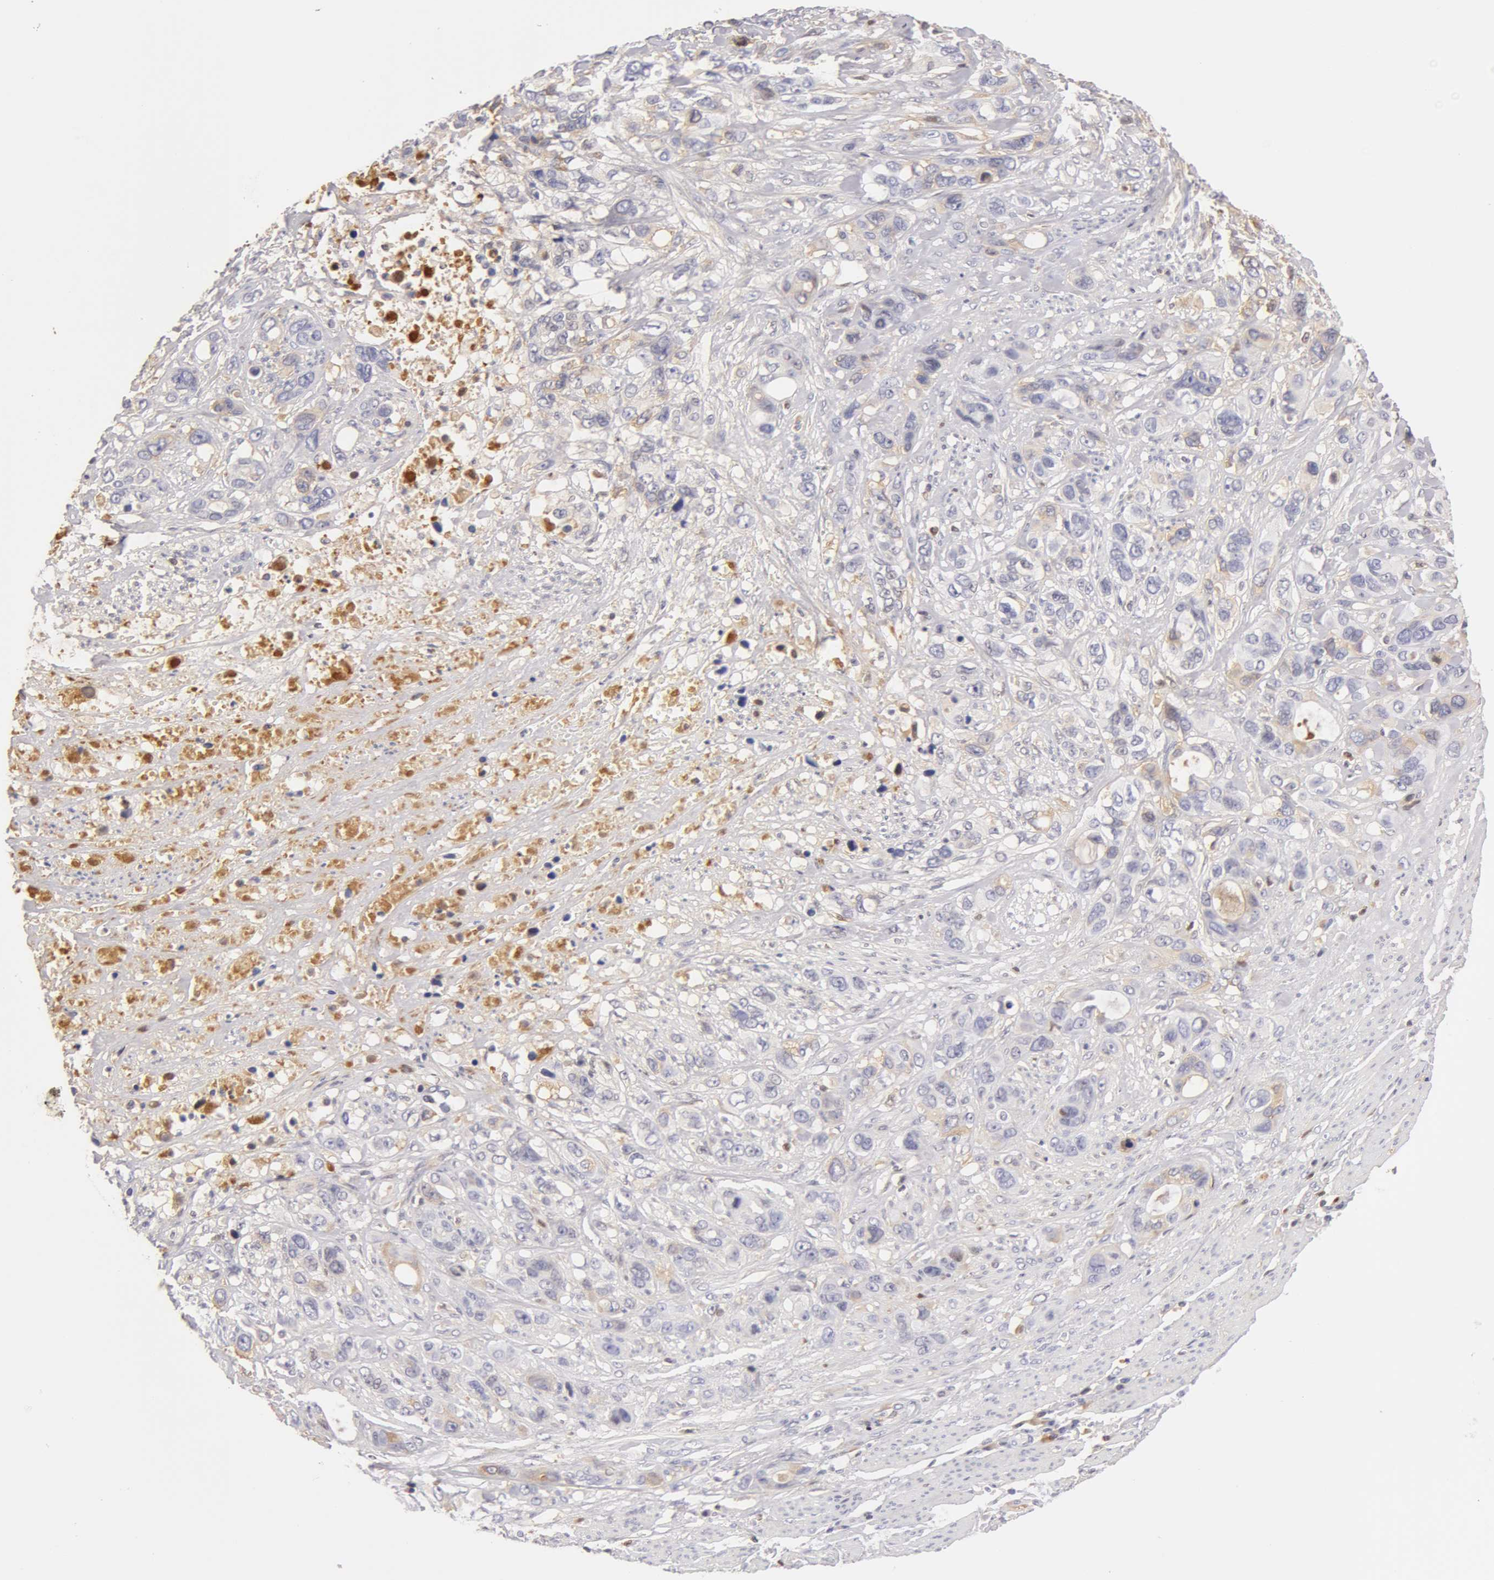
{"staining": {"intensity": "negative", "quantity": "none", "location": "none"}, "tissue": "stomach cancer", "cell_type": "Tumor cells", "image_type": "cancer", "snomed": [{"axis": "morphology", "description": "Adenocarcinoma, NOS"}, {"axis": "topography", "description": "Stomach, upper"}], "caption": "Immunohistochemical staining of human stomach adenocarcinoma reveals no significant positivity in tumor cells.", "gene": "AHSG", "patient": {"sex": "male", "age": 47}}